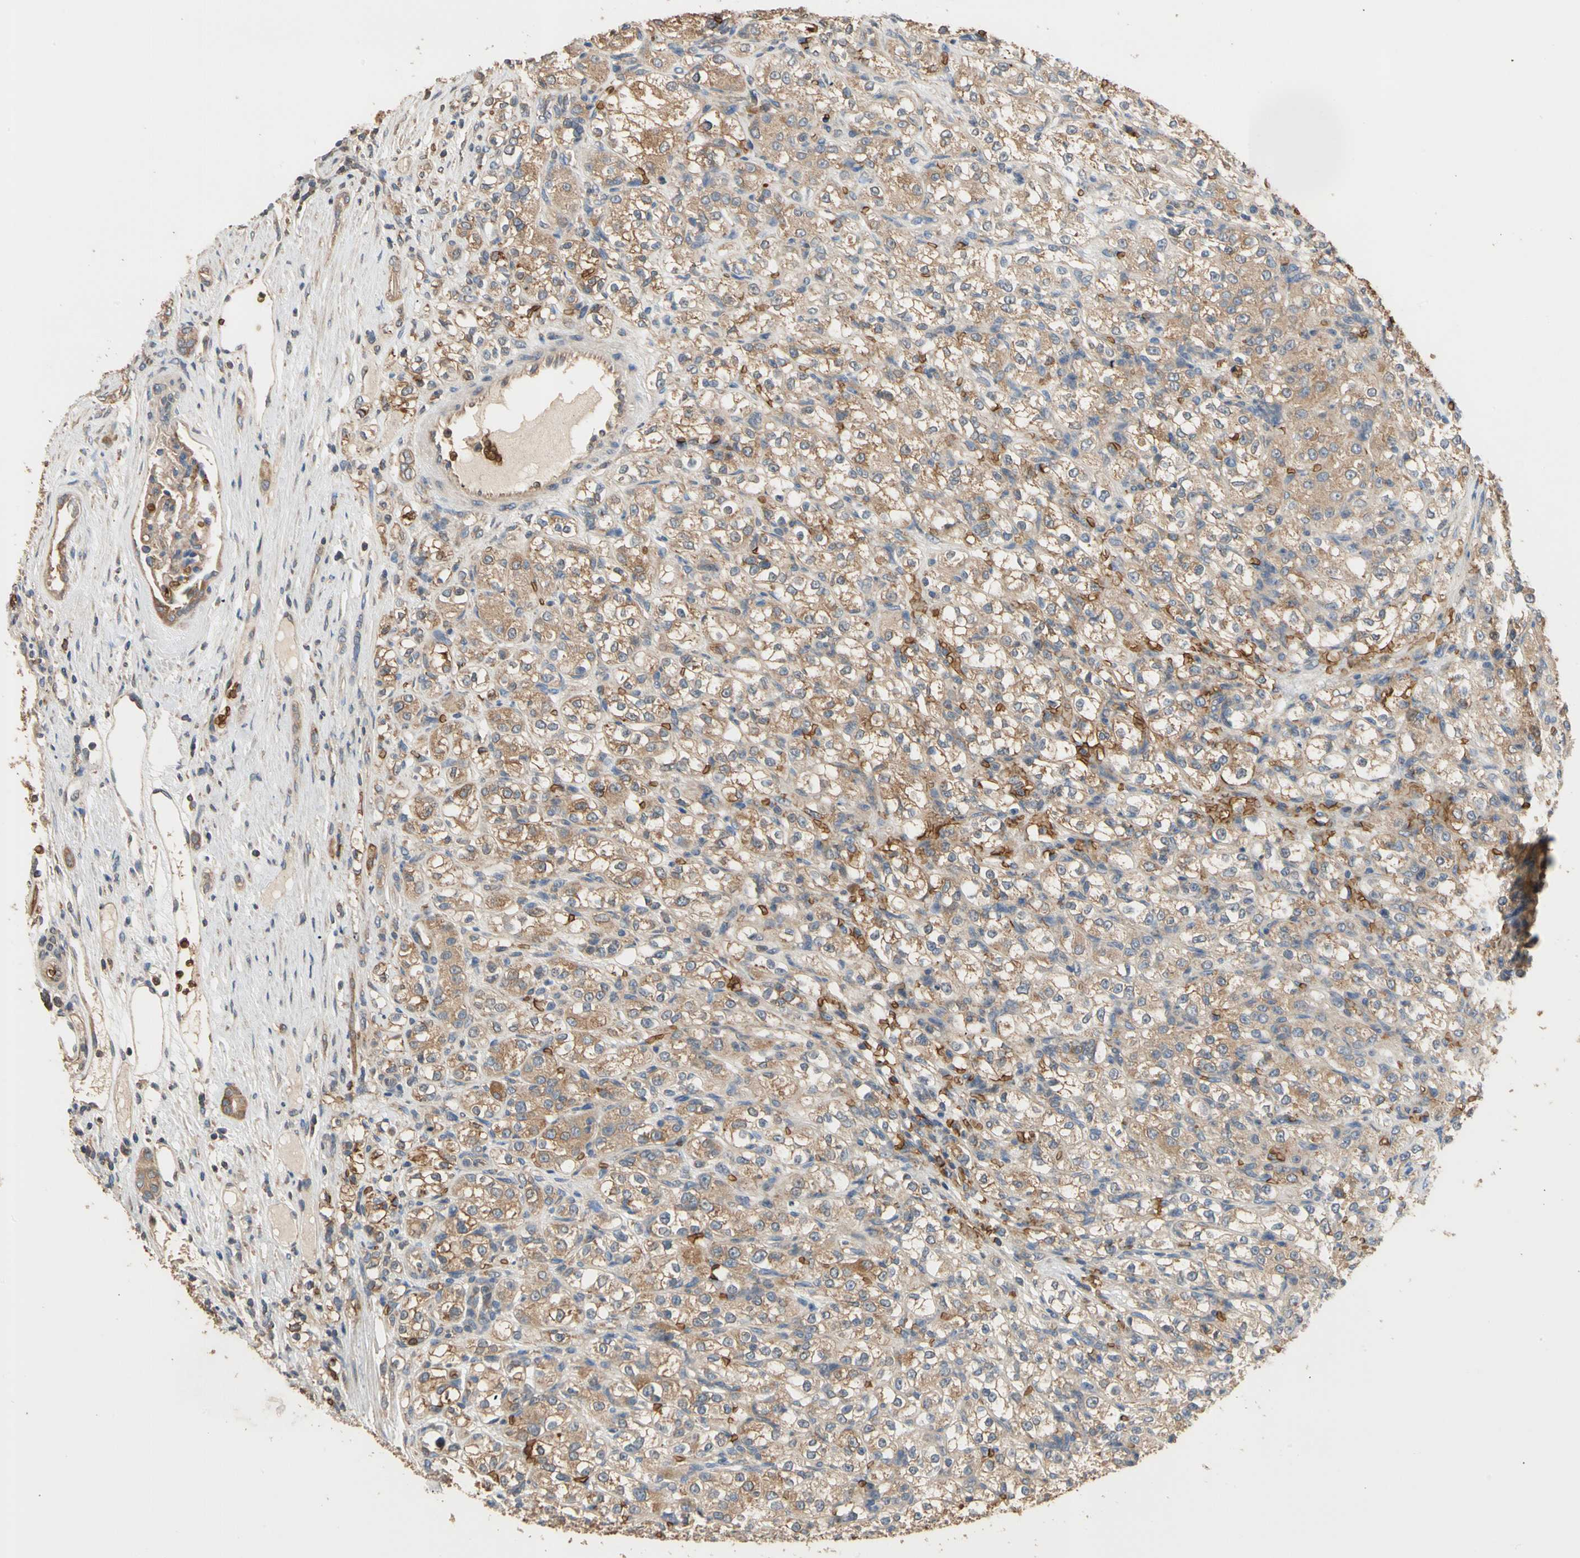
{"staining": {"intensity": "moderate", "quantity": ">75%", "location": "cytoplasmic/membranous"}, "tissue": "renal cancer", "cell_type": "Tumor cells", "image_type": "cancer", "snomed": [{"axis": "morphology", "description": "Normal tissue, NOS"}, {"axis": "morphology", "description": "Adenocarcinoma, NOS"}, {"axis": "topography", "description": "Kidney"}], "caption": "Human renal cancer stained with a protein marker exhibits moderate staining in tumor cells.", "gene": "RIOK2", "patient": {"sex": "male", "age": 61}}